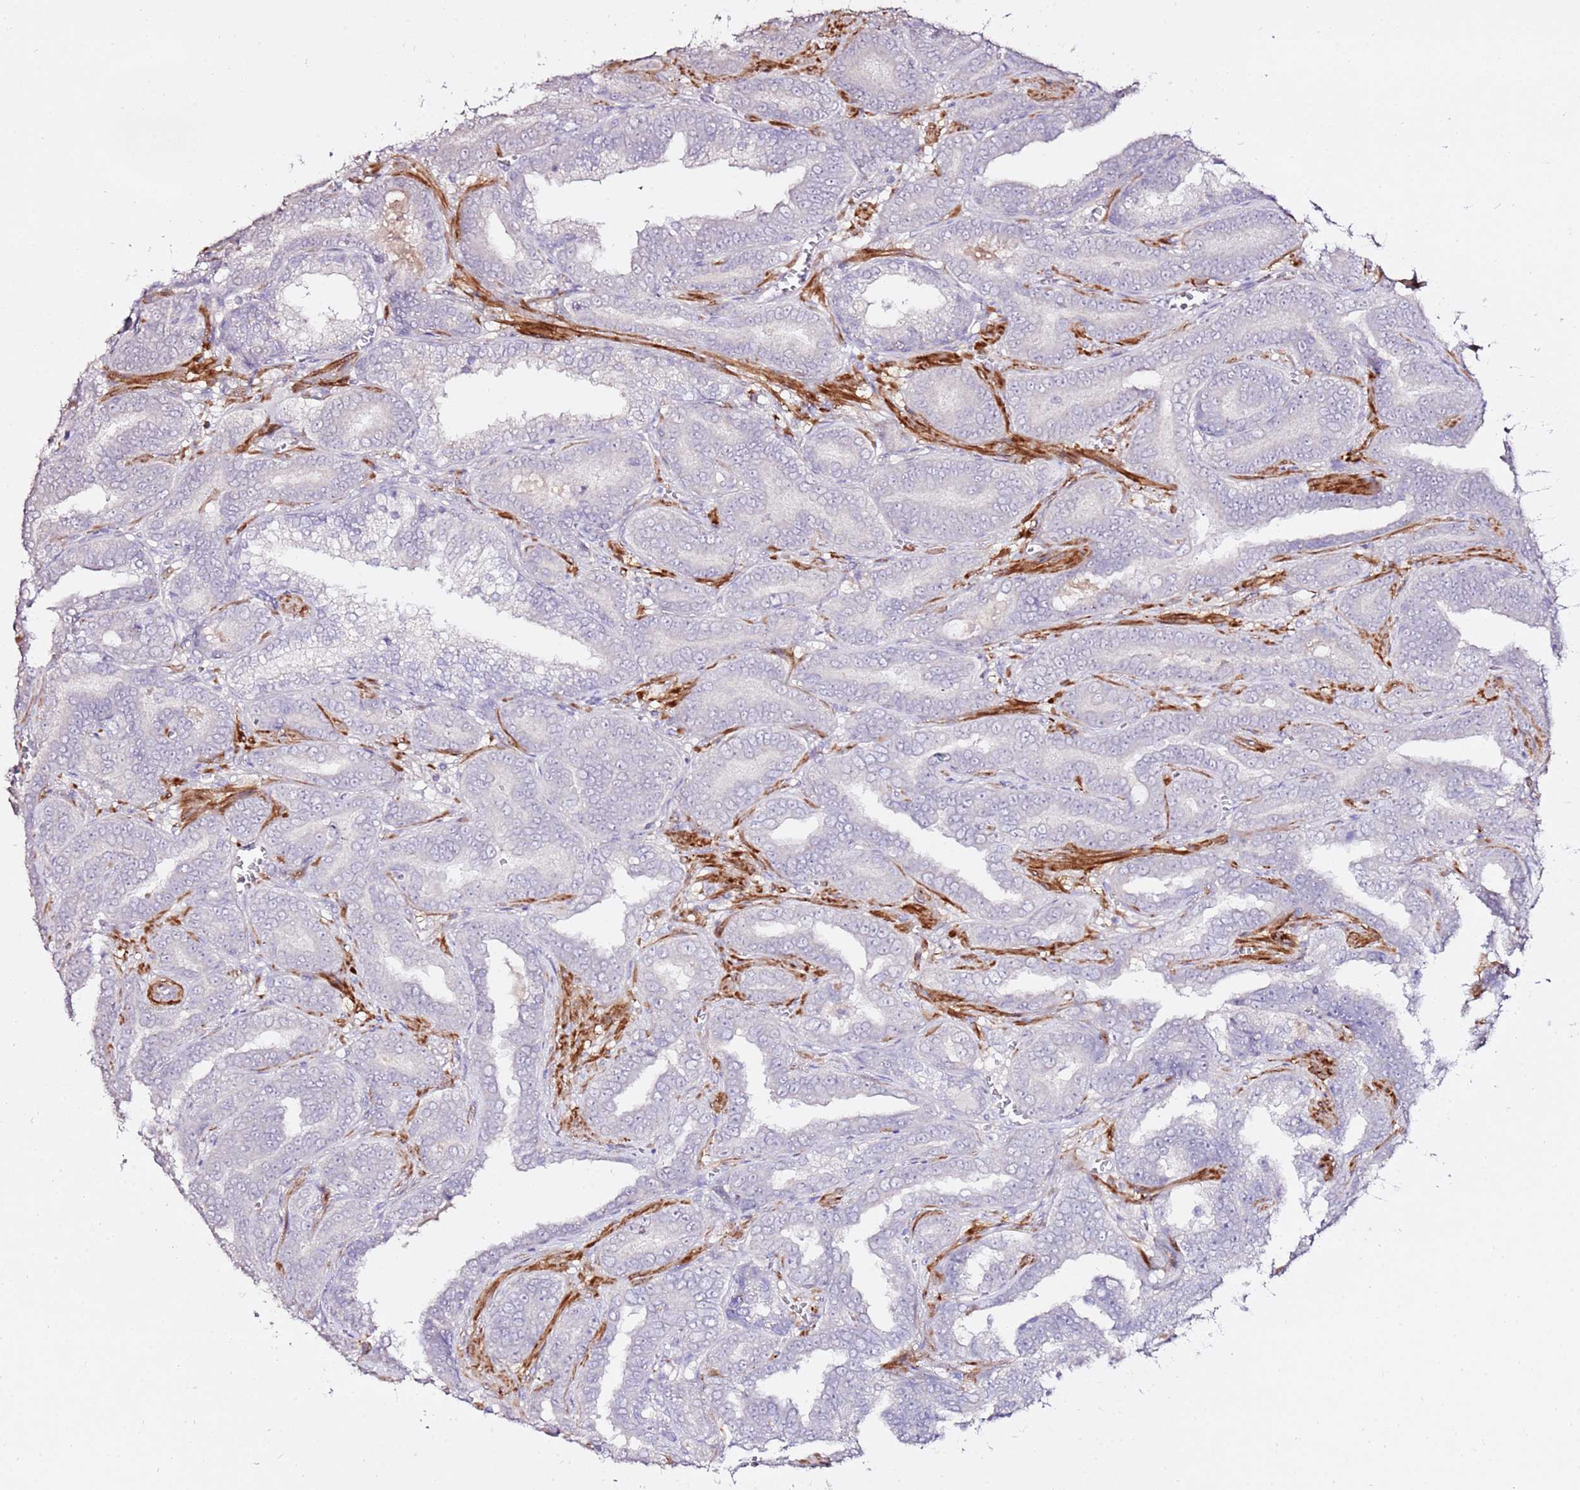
{"staining": {"intensity": "negative", "quantity": "none", "location": "none"}, "tissue": "prostate cancer", "cell_type": "Tumor cells", "image_type": "cancer", "snomed": [{"axis": "morphology", "description": "Adenocarcinoma, High grade"}, {"axis": "topography", "description": "Prostate"}], "caption": "Histopathology image shows no protein positivity in tumor cells of prostate cancer (adenocarcinoma (high-grade)) tissue. Nuclei are stained in blue.", "gene": "ART5", "patient": {"sex": "male", "age": 67}}